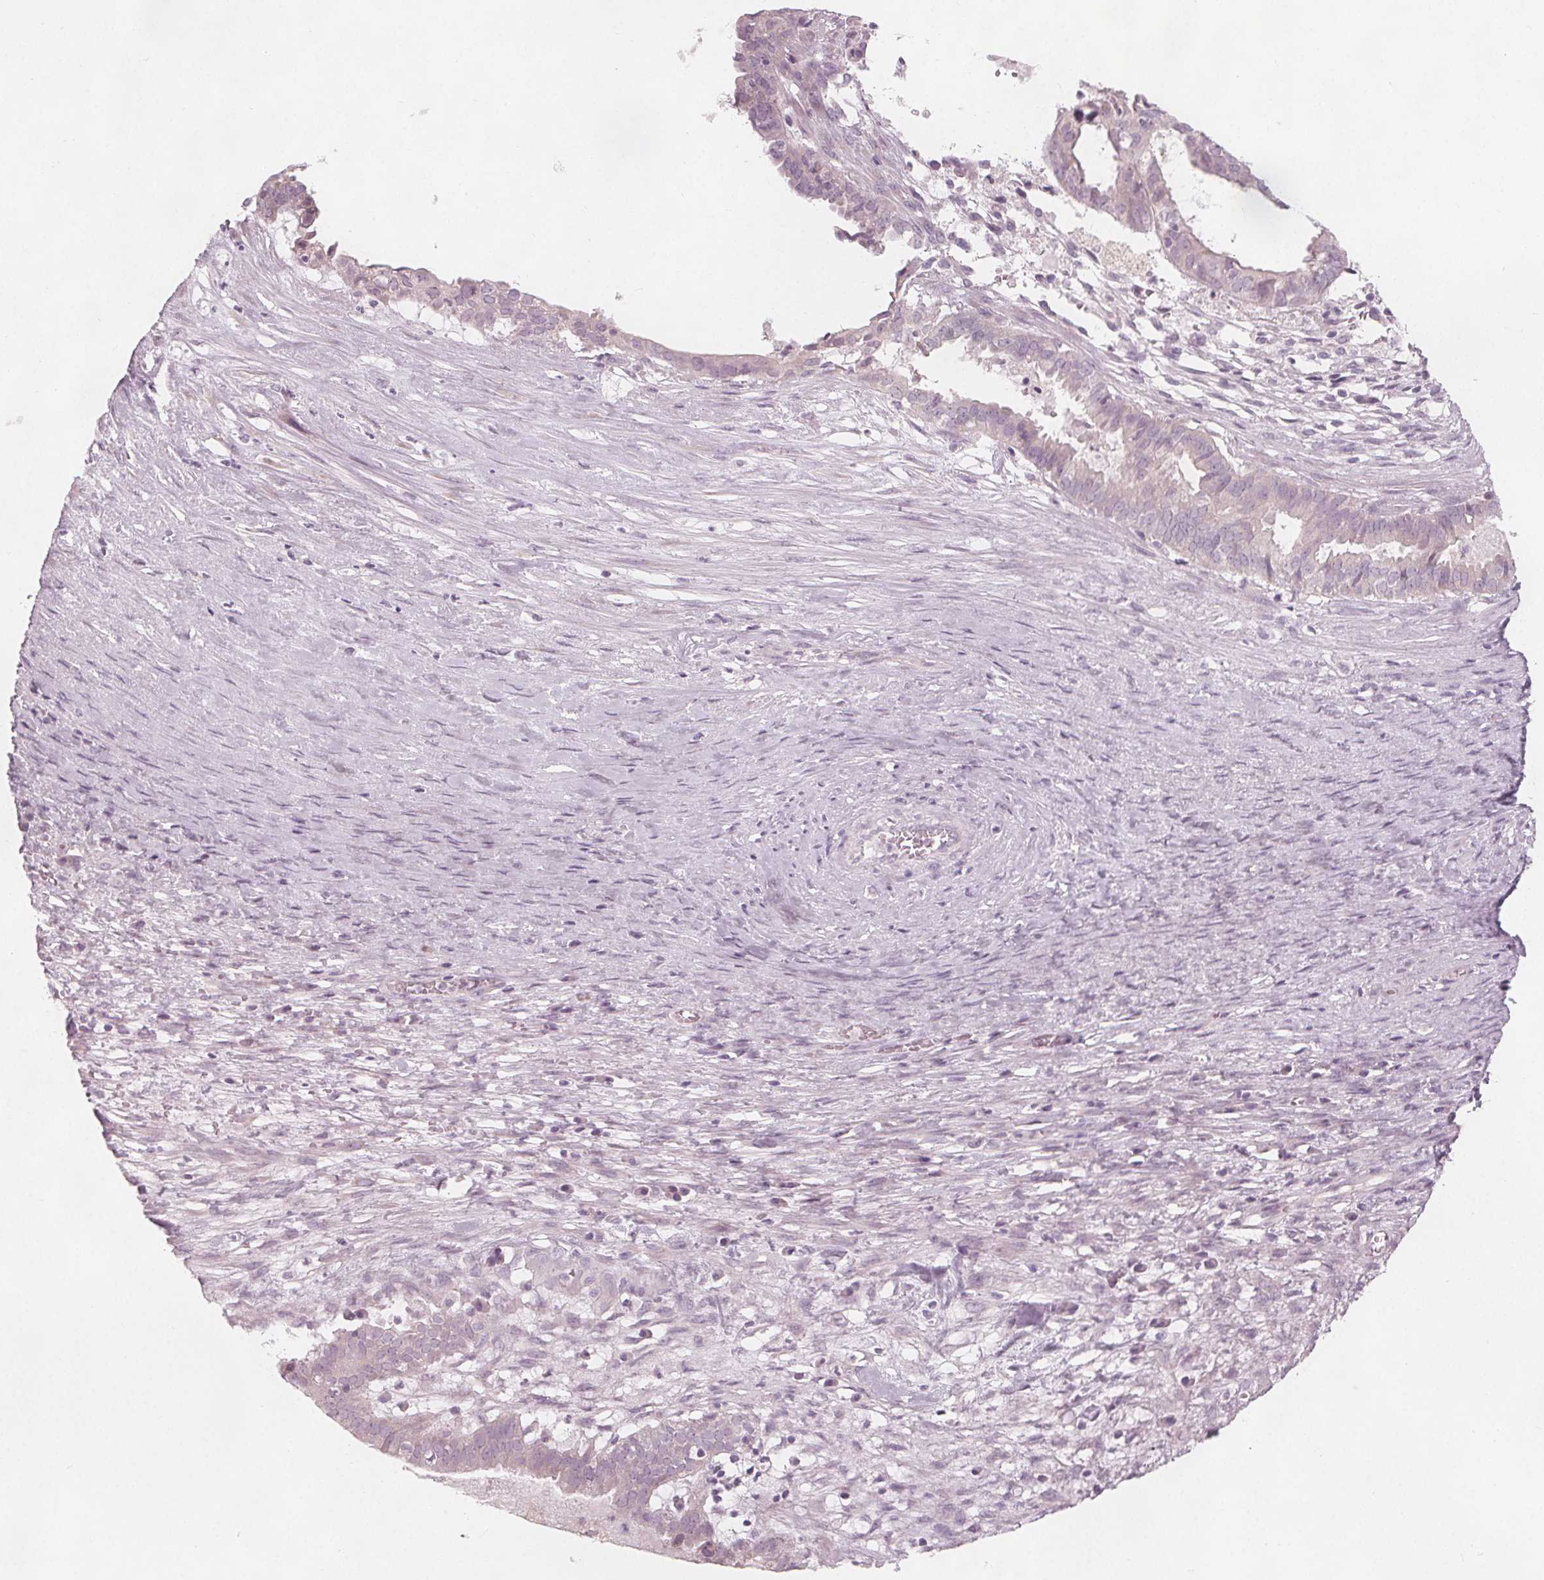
{"staining": {"intensity": "negative", "quantity": "none", "location": "none"}, "tissue": "ovarian cancer", "cell_type": "Tumor cells", "image_type": "cancer", "snomed": [{"axis": "morphology", "description": "Carcinoma, endometroid"}, {"axis": "topography", "description": "Ovary"}], "caption": "Immunohistochemistry (IHC) micrograph of neoplastic tissue: human ovarian cancer (endometroid carcinoma) stained with DAB reveals no significant protein positivity in tumor cells.", "gene": "BRSK1", "patient": {"sex": "female", "age": 64}}